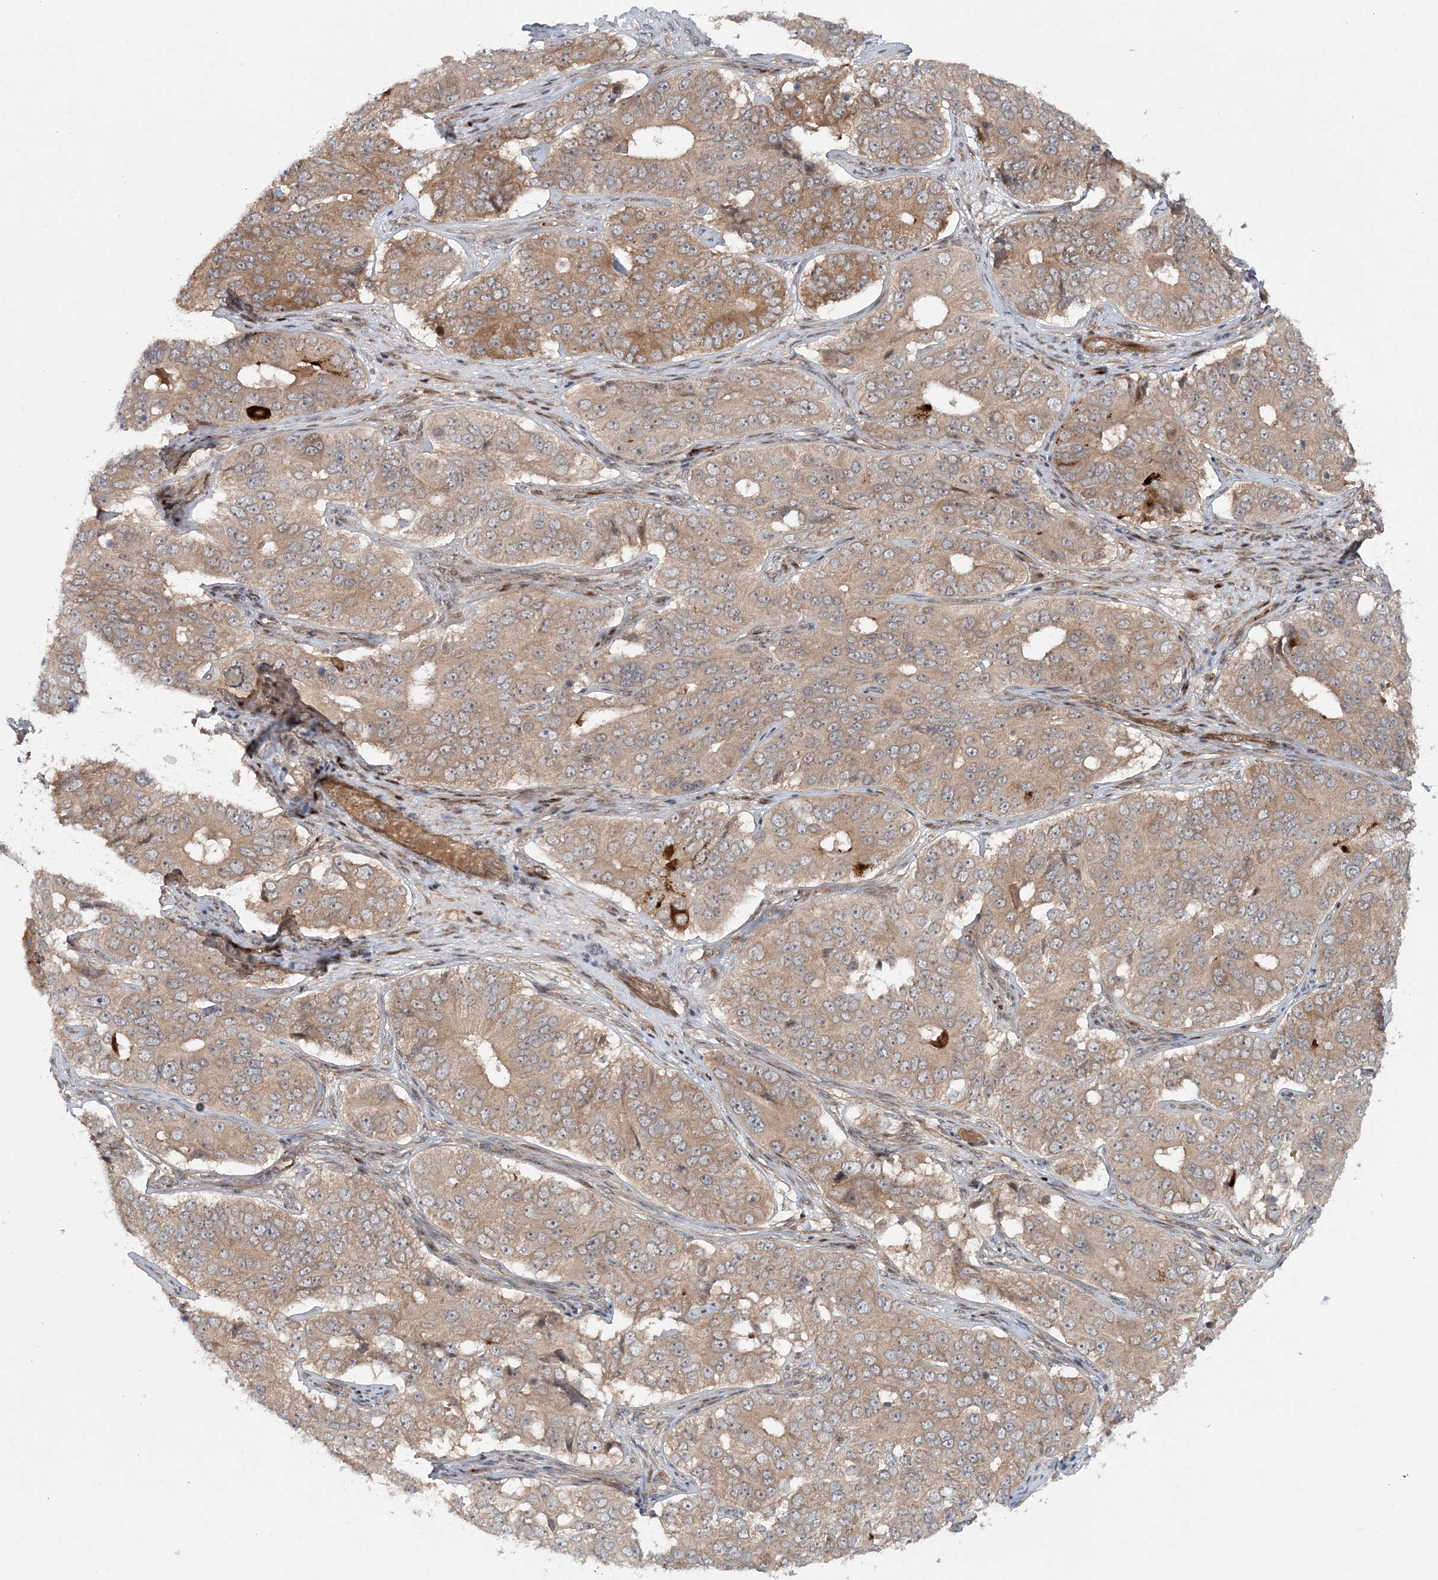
{"staining": {"intensity": "moderate", "quantity": ">75%", "location": "cytoplasmic/membranous"}, "tissue": "ovarian cancer", "cell_type": "Tumor cells", "image_type": "cancer", "snomed": [{"axis": "morphology", "description": "Carcinoma, endometroid"}, {"axis": "topography", "description": "Ovary"}], "caption": "Immunohistochemical staining of human ovarian cancer demonstrates moderate cytoplasmic/membranous protein expression in approximately >75% of tumor cells.", "gene": "GEMIN5", "patient": {"sex": "female", "age": 51}}